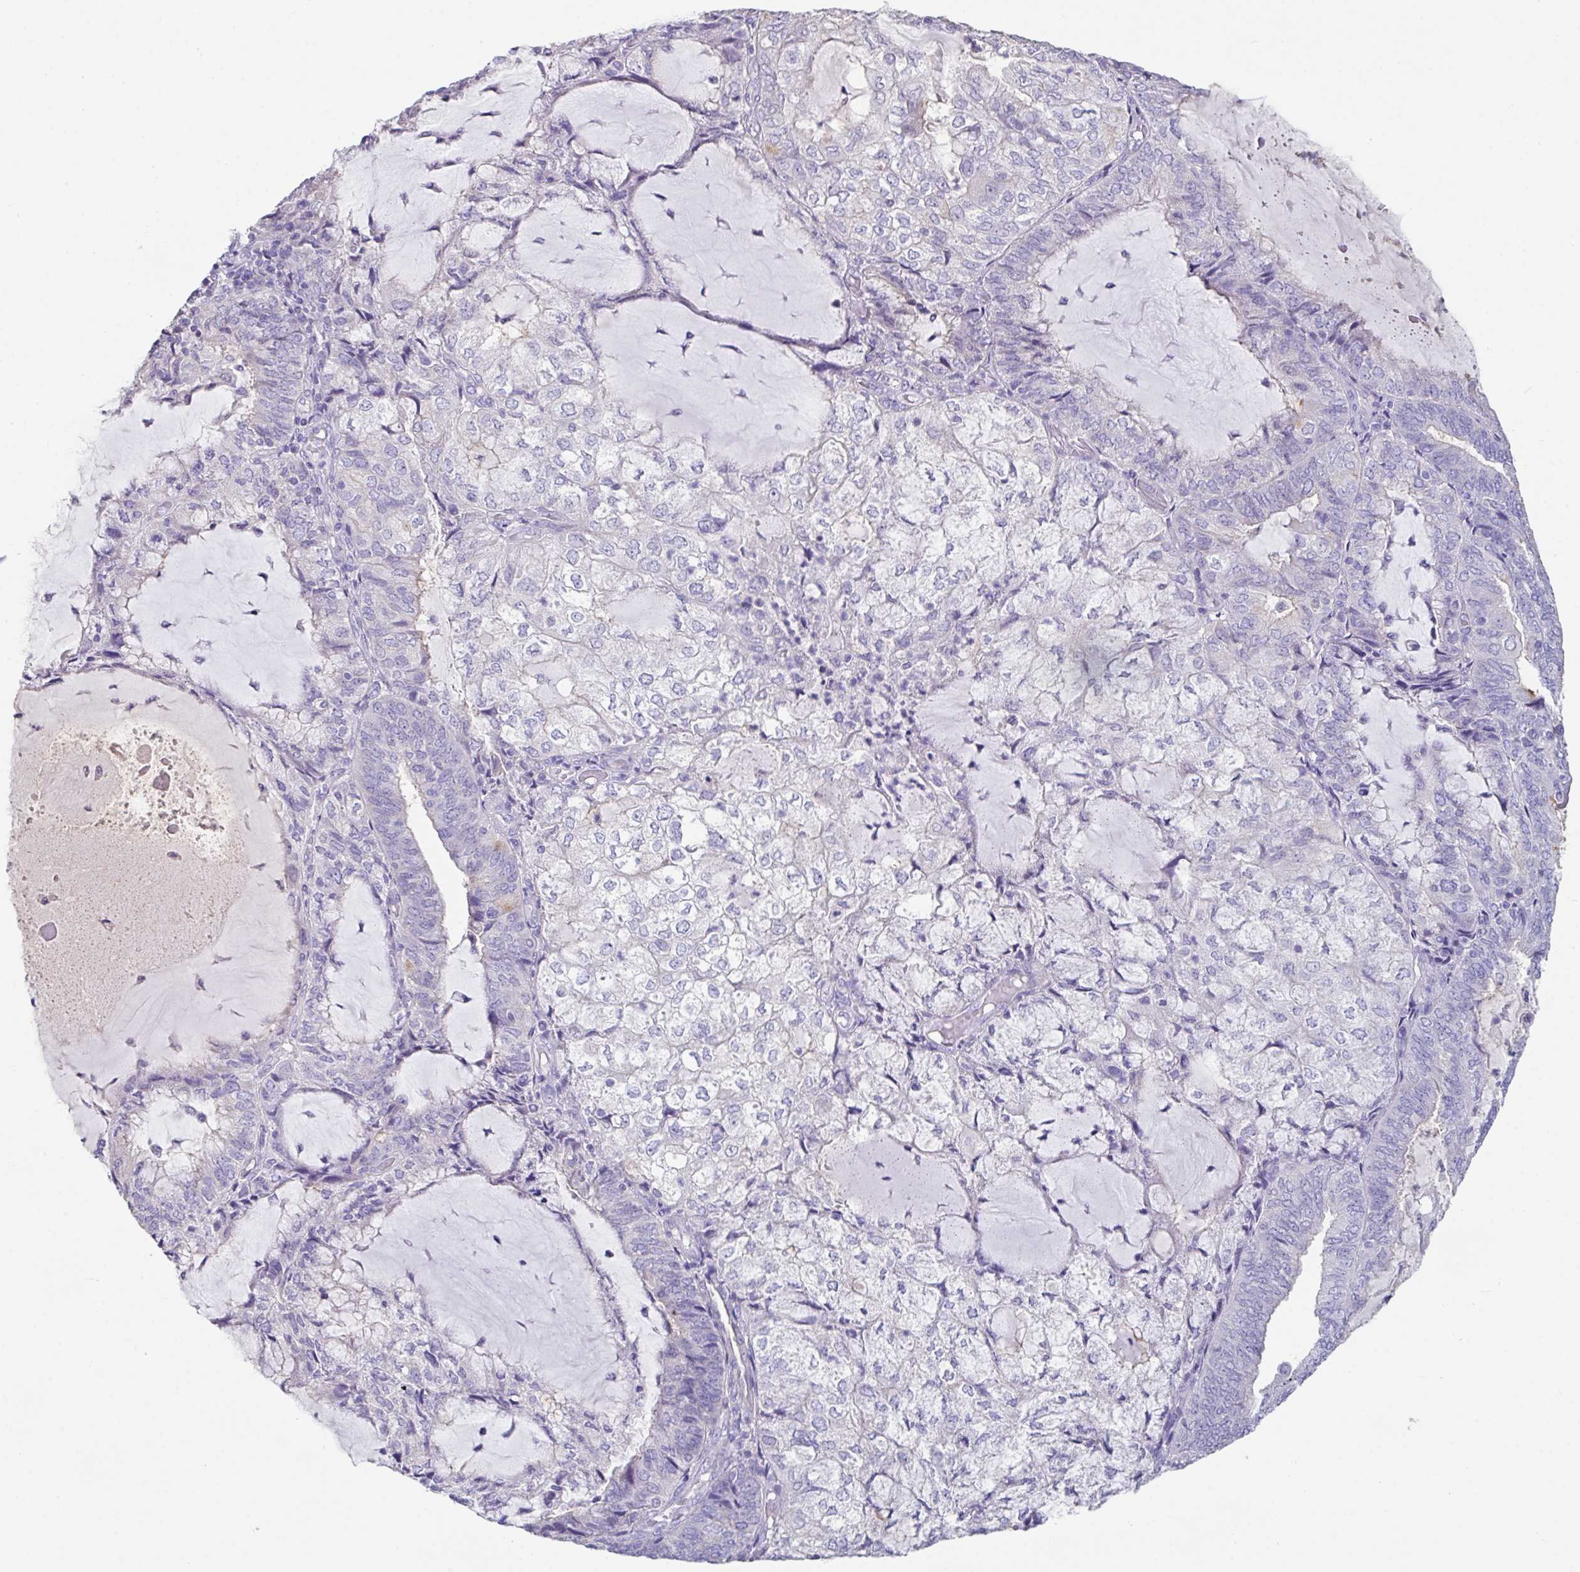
{"staining": {"intensity": "negative", "quantity": "none", "location": "none"}, "tissue": "endometrial cancer", "cell_type": "Tumor cells", "image_type": "cancer", "snomed": [{"axis": "morphology", "description": "Adenocarcinoma, NOS"}, {"axis": "topography", "description": "Endometrium"}], "caption": "Tumor cells are negative for brown protein staining in adenocarcinoma (endometrial).", "gene": "SLC44A4", "patient": {"sex": "female", "age": 81}}